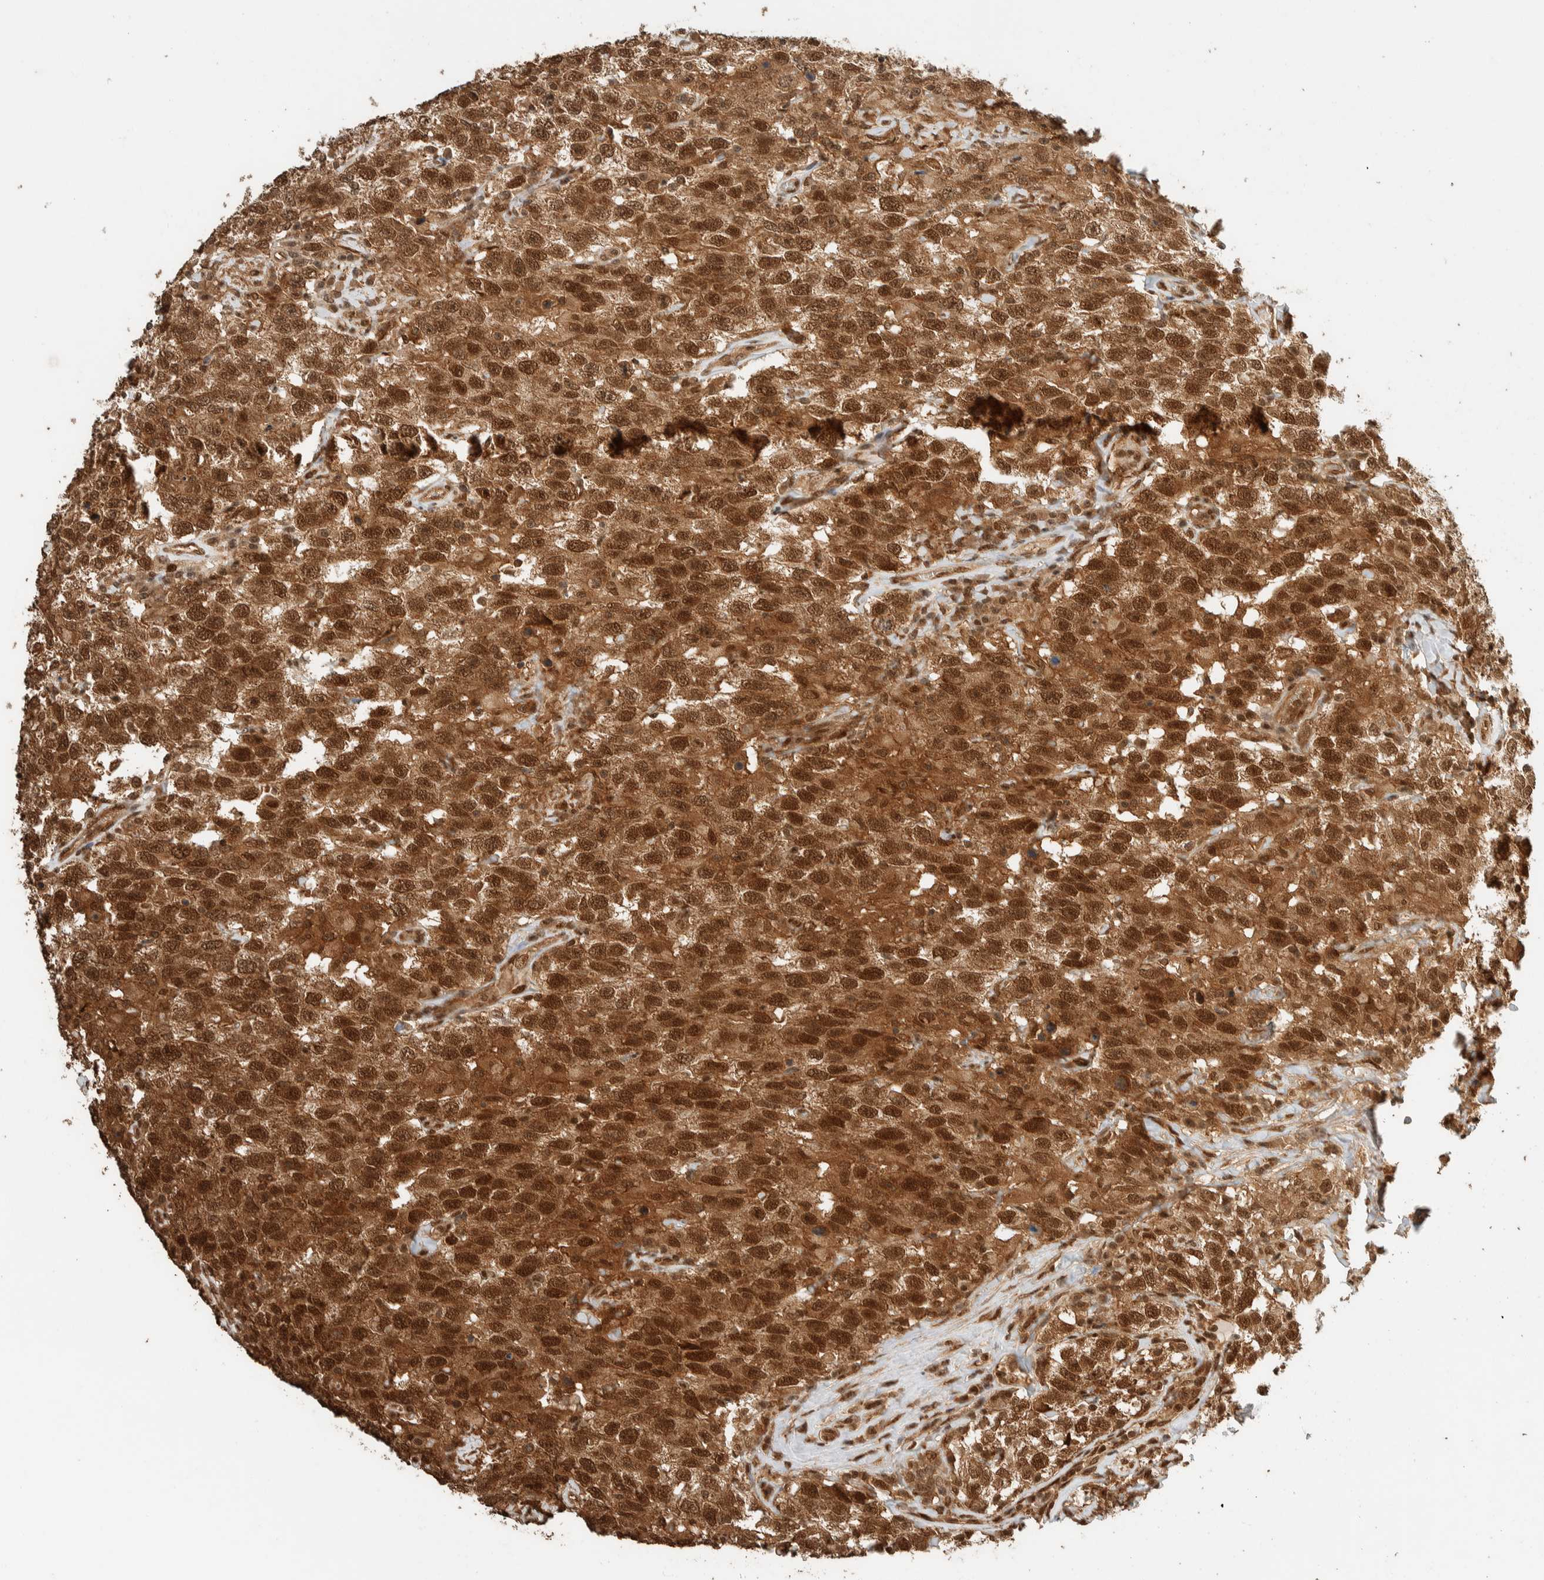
{"staining": {"intensity": "strong", "quantity": ">75%", "location": "cytoplasmic/membranous,nuclear"}, "tissue": "testis cancer", "cell_type": "Tumor cells", "image_type": "cancer", "snomed": [{"axis": "morphology", "description": "Seminoma, NOS"}, {"axis": "topography", "description": "Testis"}], "caption": "Protein analysis of seminoma (testis) tissue reveals strong cytoplasmic/membranous and nuclear positivity in about >75% of tumor cells. The protein is shown in brown color, while the nuclei are stained blue.", "gene": "ZBTB2", "patient": {"sex": "male", "age": 41}}